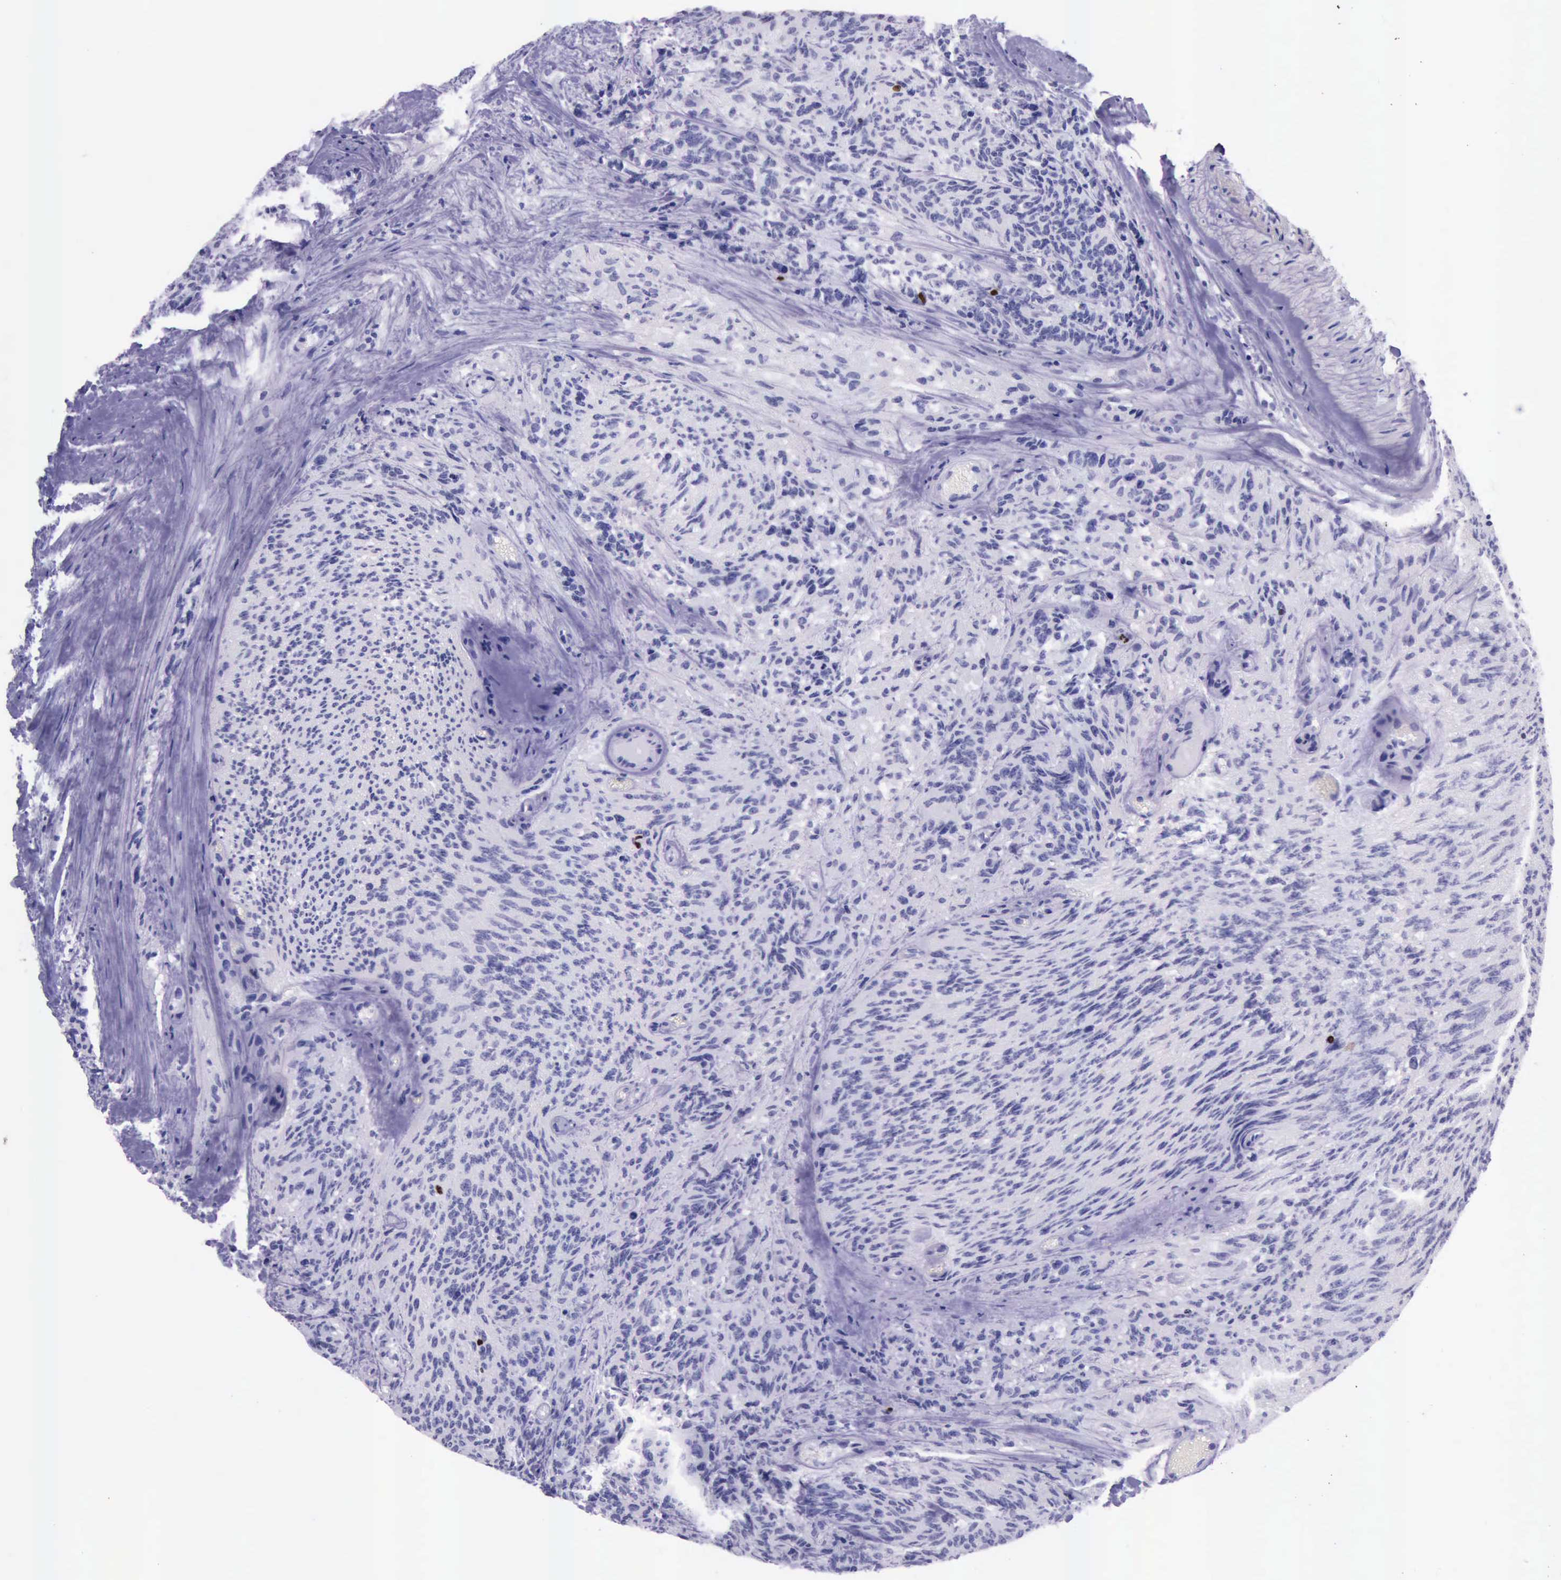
{"staining": {"intensity": "strong", "quantity": "<25%", "location": "nuclear"}, "tissue": "glioma", "cell_type": "Tumor cells", "image_type": "cancer", "snomed": [{"axis": "morphology", "description": "Glioma, malignant, High grade"}, {"axis": "topography", "description": "Brain"}], "caption": "Immunohistochemistry (IHC) (DAB) staining of malignant glioma (high-grade) demonstrates strong nuclear protein positivity in approximately <25% of tumor cells.", "gene": "PARP1", "patient": {"sex": "male", "age": 36}}